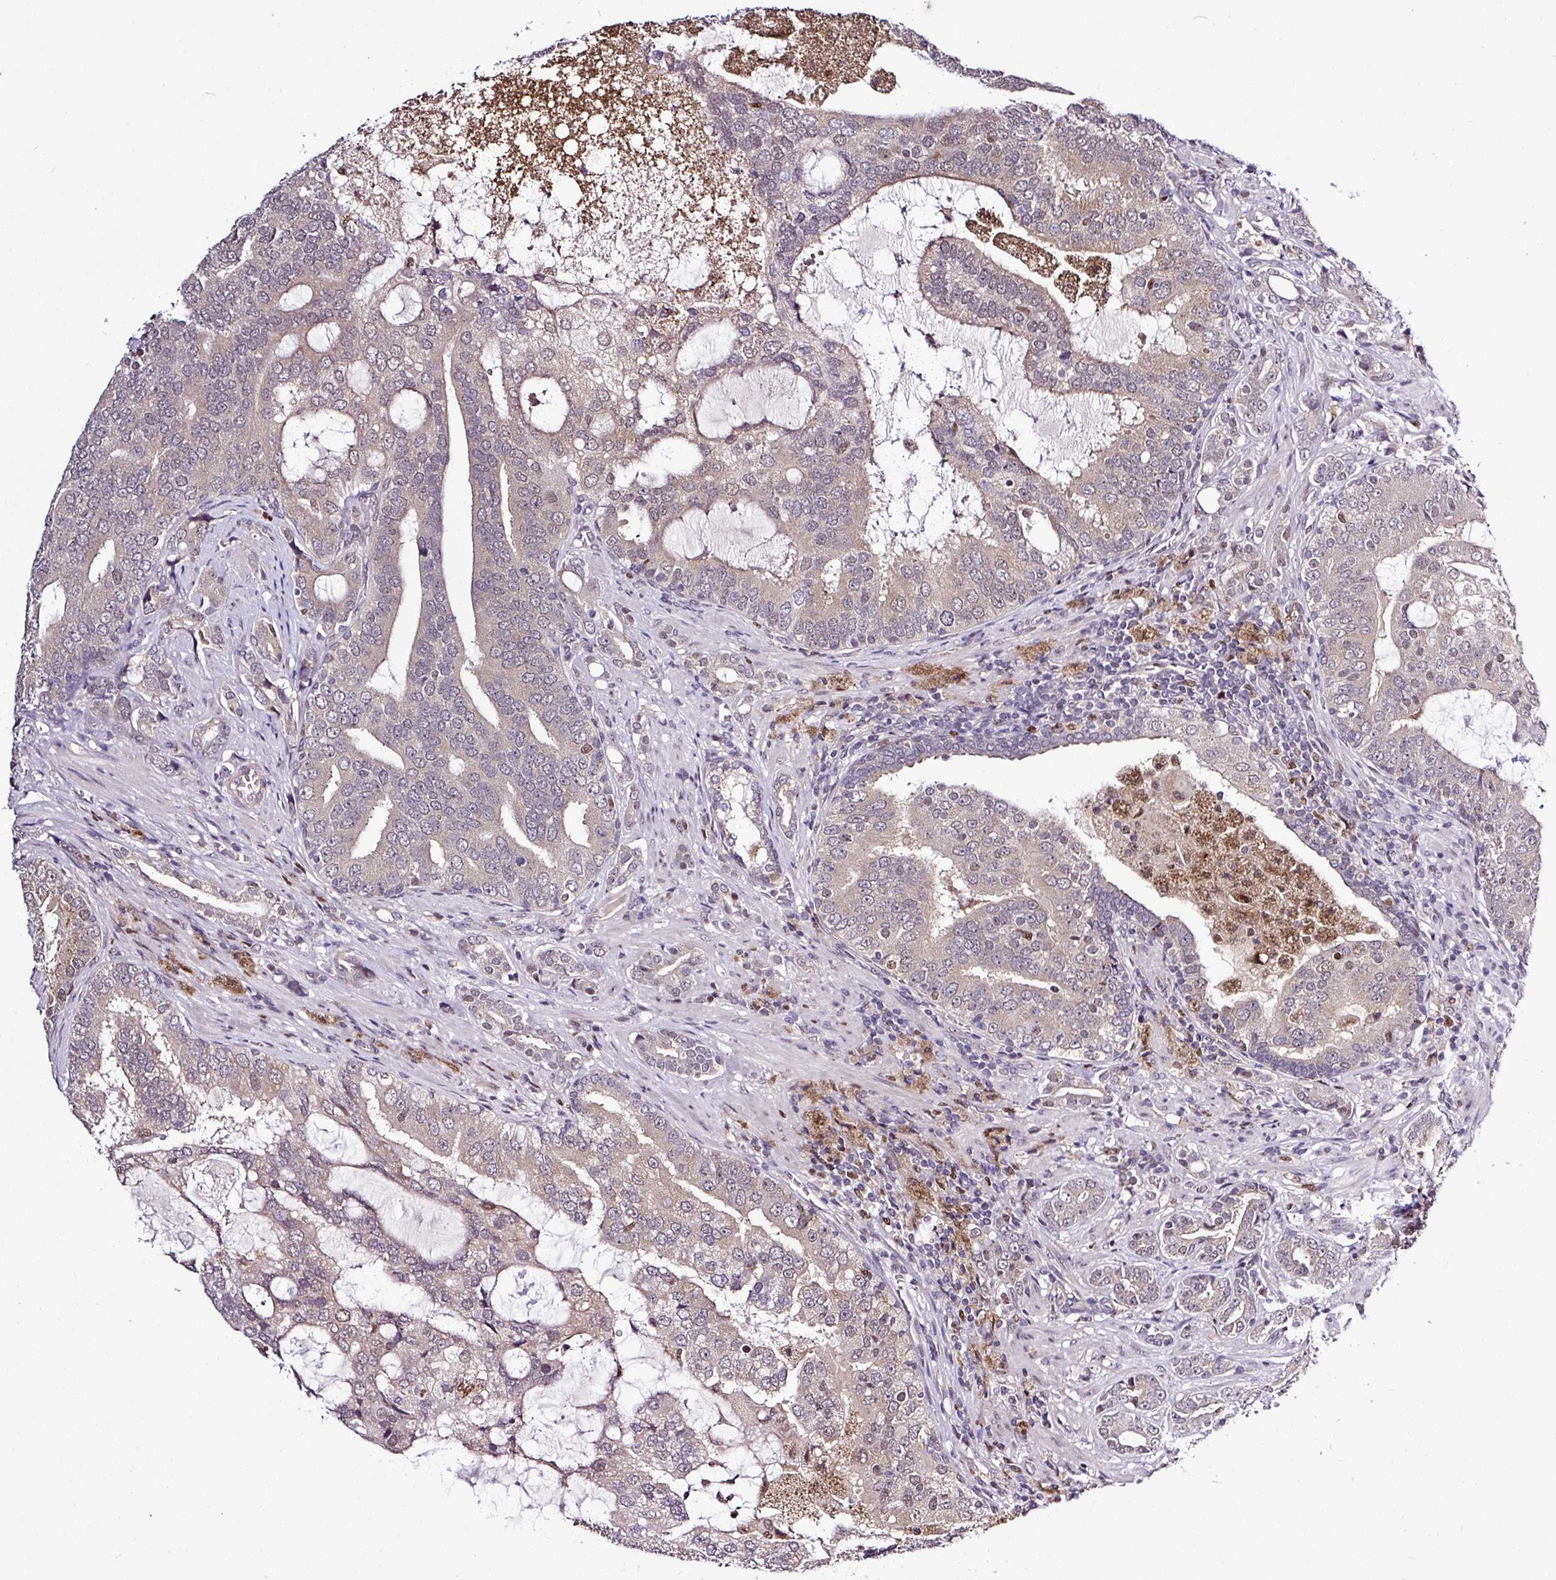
{"staining": {"intensity": "weak", "quantity": "<25%", "location": "cytoplasmic/membranous"}, "tissue": "prostate cancer", "cell_type": "Tumor cells", "image_type": "cancer", "snomed": [{"axis": "morphology", "description": "Adenocarcinoma, High grade"}, {"axis": "topography", "description": "Prostate"}], "caption": "Immunohistochemistry (IHC) image of neoplastic tissue: prostate cancer (high-grade adenocarcinoma) stained with DAB displays no significant protein staining in tumor cells.", "gene": "SKIC2", "patient": {"sex": "male", "age": 55}}